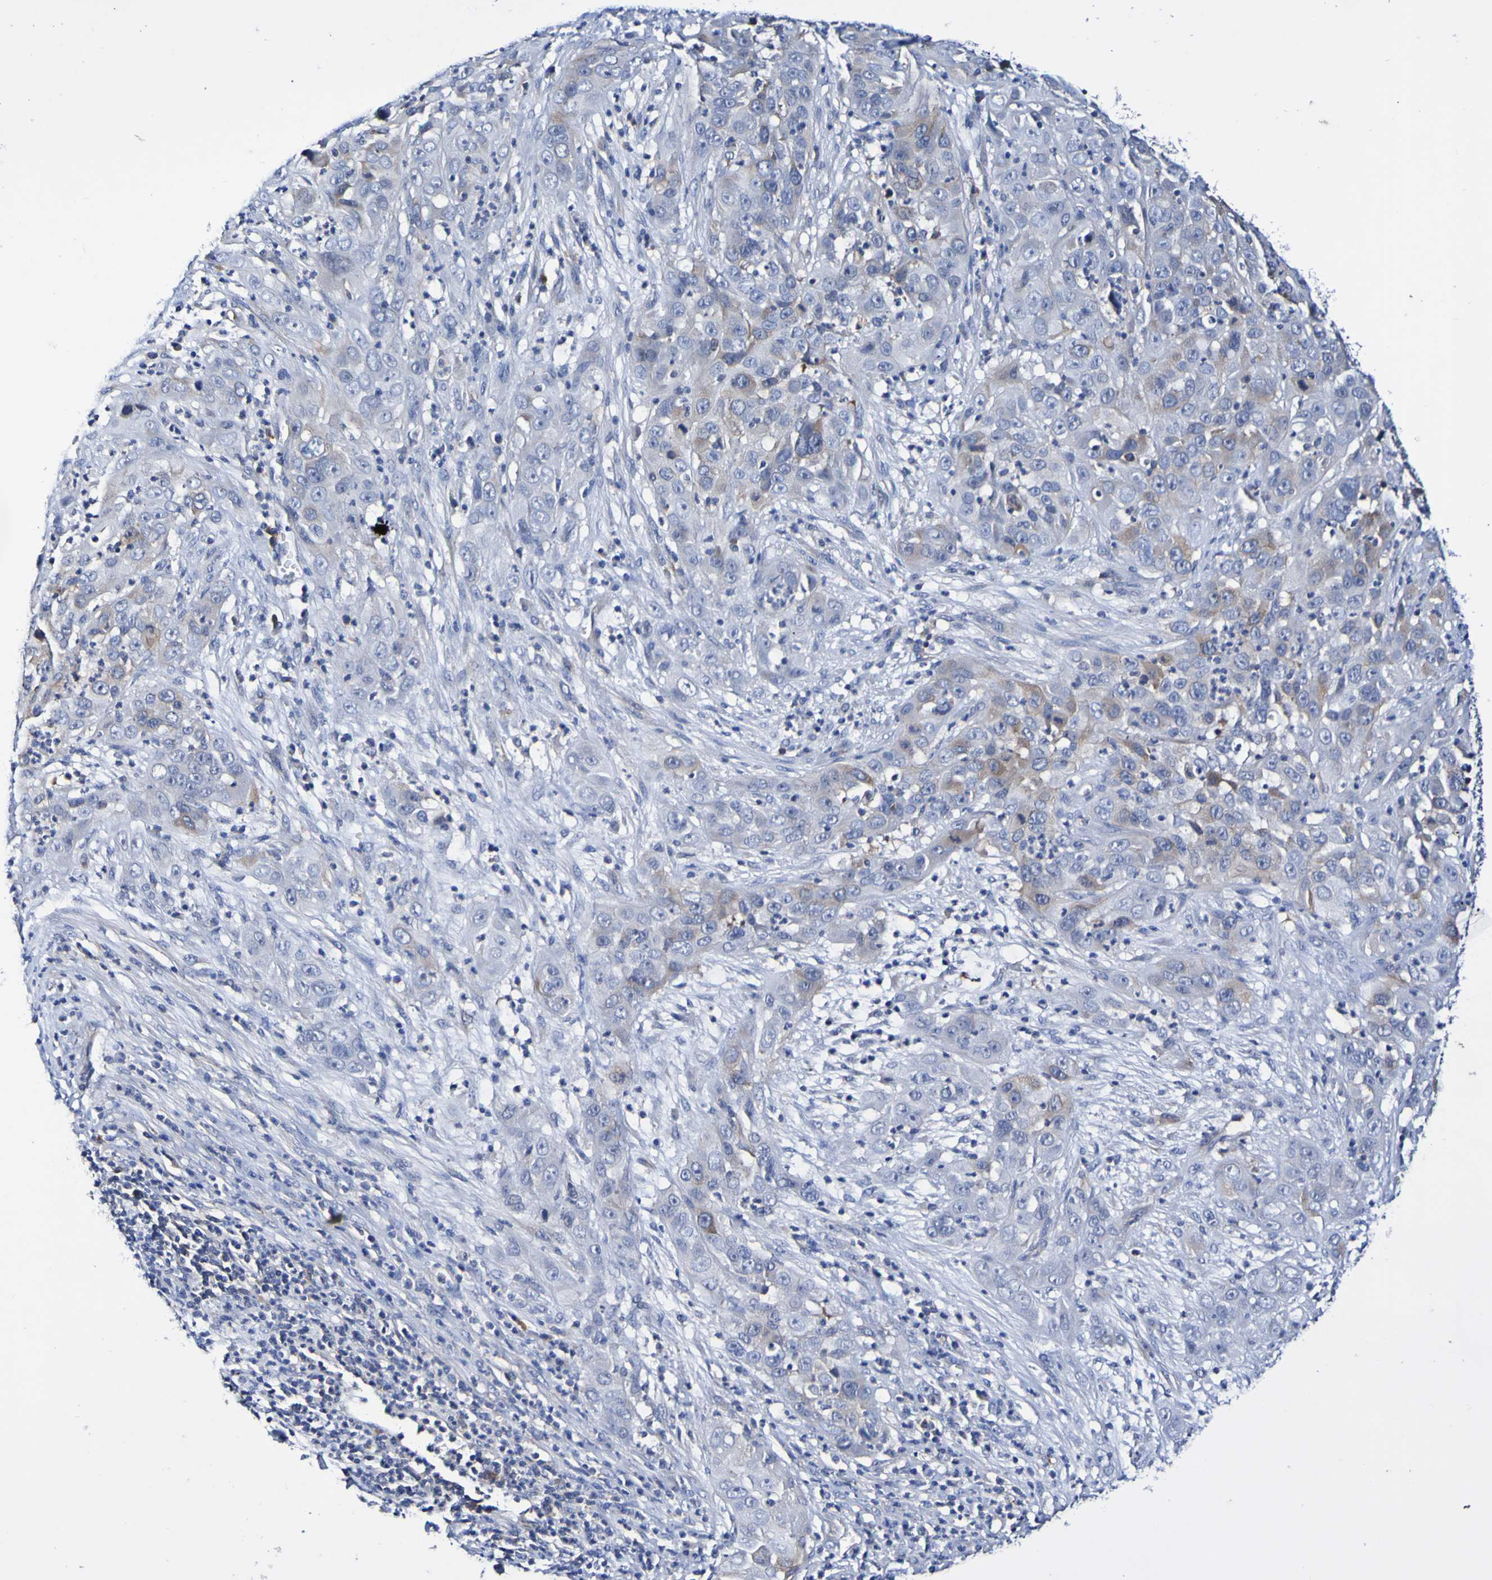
{"staining": {"intensity": "moderate", "quantity": "<25%", "location": "cytoplasmic/membranous"}, "tissue": "cervical cancer", "cell_type": "Tumor cells", "image_type": "cancer", "snomed": [{"axis": "morphology", "description": "Squamous cell carcinoma, NOS"}, {"axis": "topography", "description": "Cervix"}], "caption": "A histopathology image of cervical cancer (squamous cell carcinoma) stained for a protein exhibits moderate cytoplasmic/membranous brown staining in tumor cells. Nuclei are stained in blue.", "gene": "ACVR1C", "patient": {"sex": "female", "age": 32}}